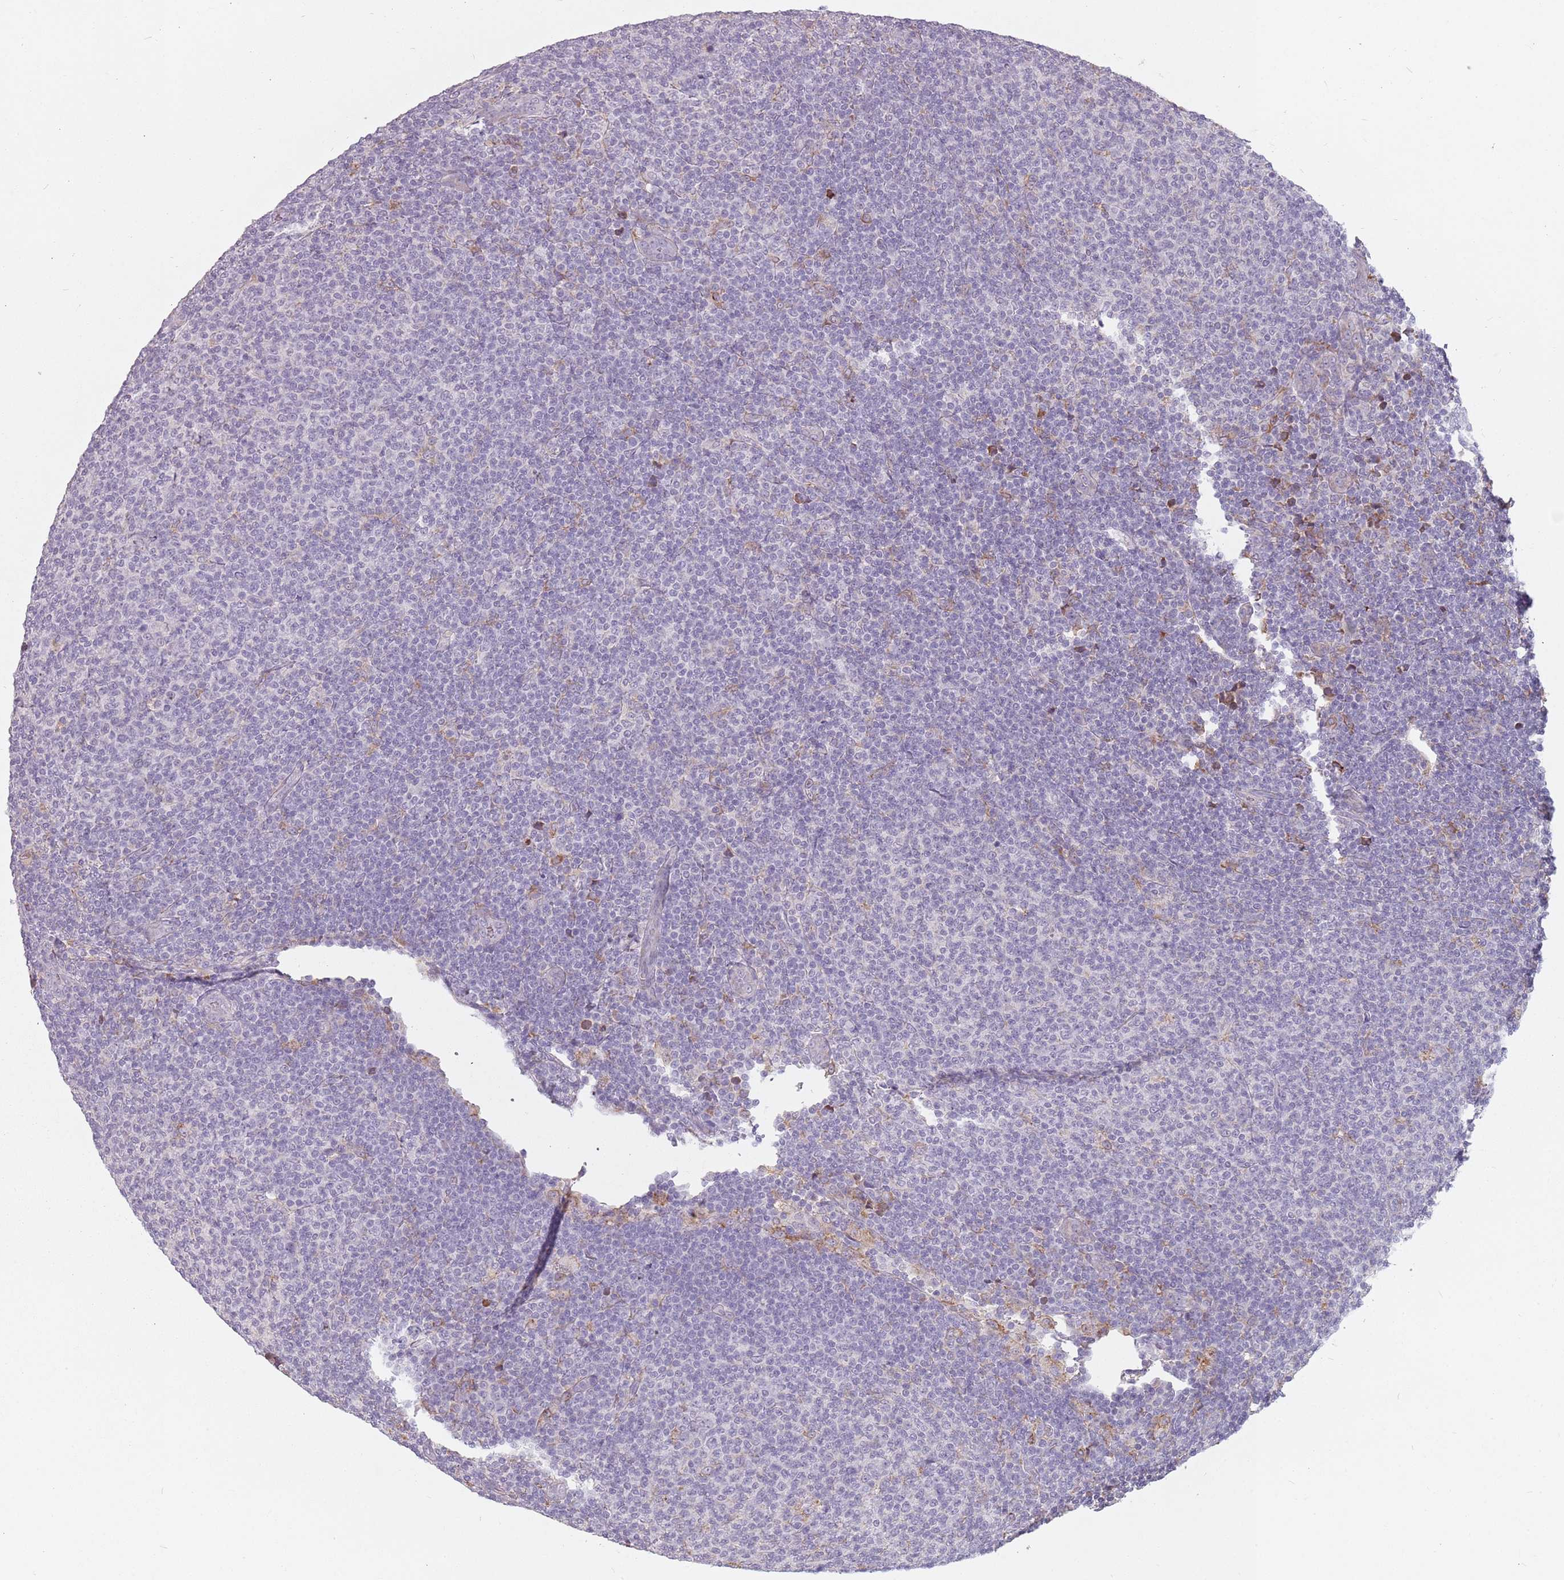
{"staining": {"intensity": "negative", "quantity": "none", "location": "none"}, "tissue": "lymphoma", "cell_type": "Tumor cells", "image_type": "cancer", "snomed": [{"axis": "morphology", "description": "Malignant lymphoma, non-Hodgkin's type, Low grade"}, {"axis": "topography", "description": "Lymph node"}], "caption": "A histopathology image of malignant lymphoma, non-Hodgkin's type (low-grade) stained for a protein reveals no brown staining in tumor cells.", "gene": "RPS9", "patient": {"sex": "male", "age": 66}}